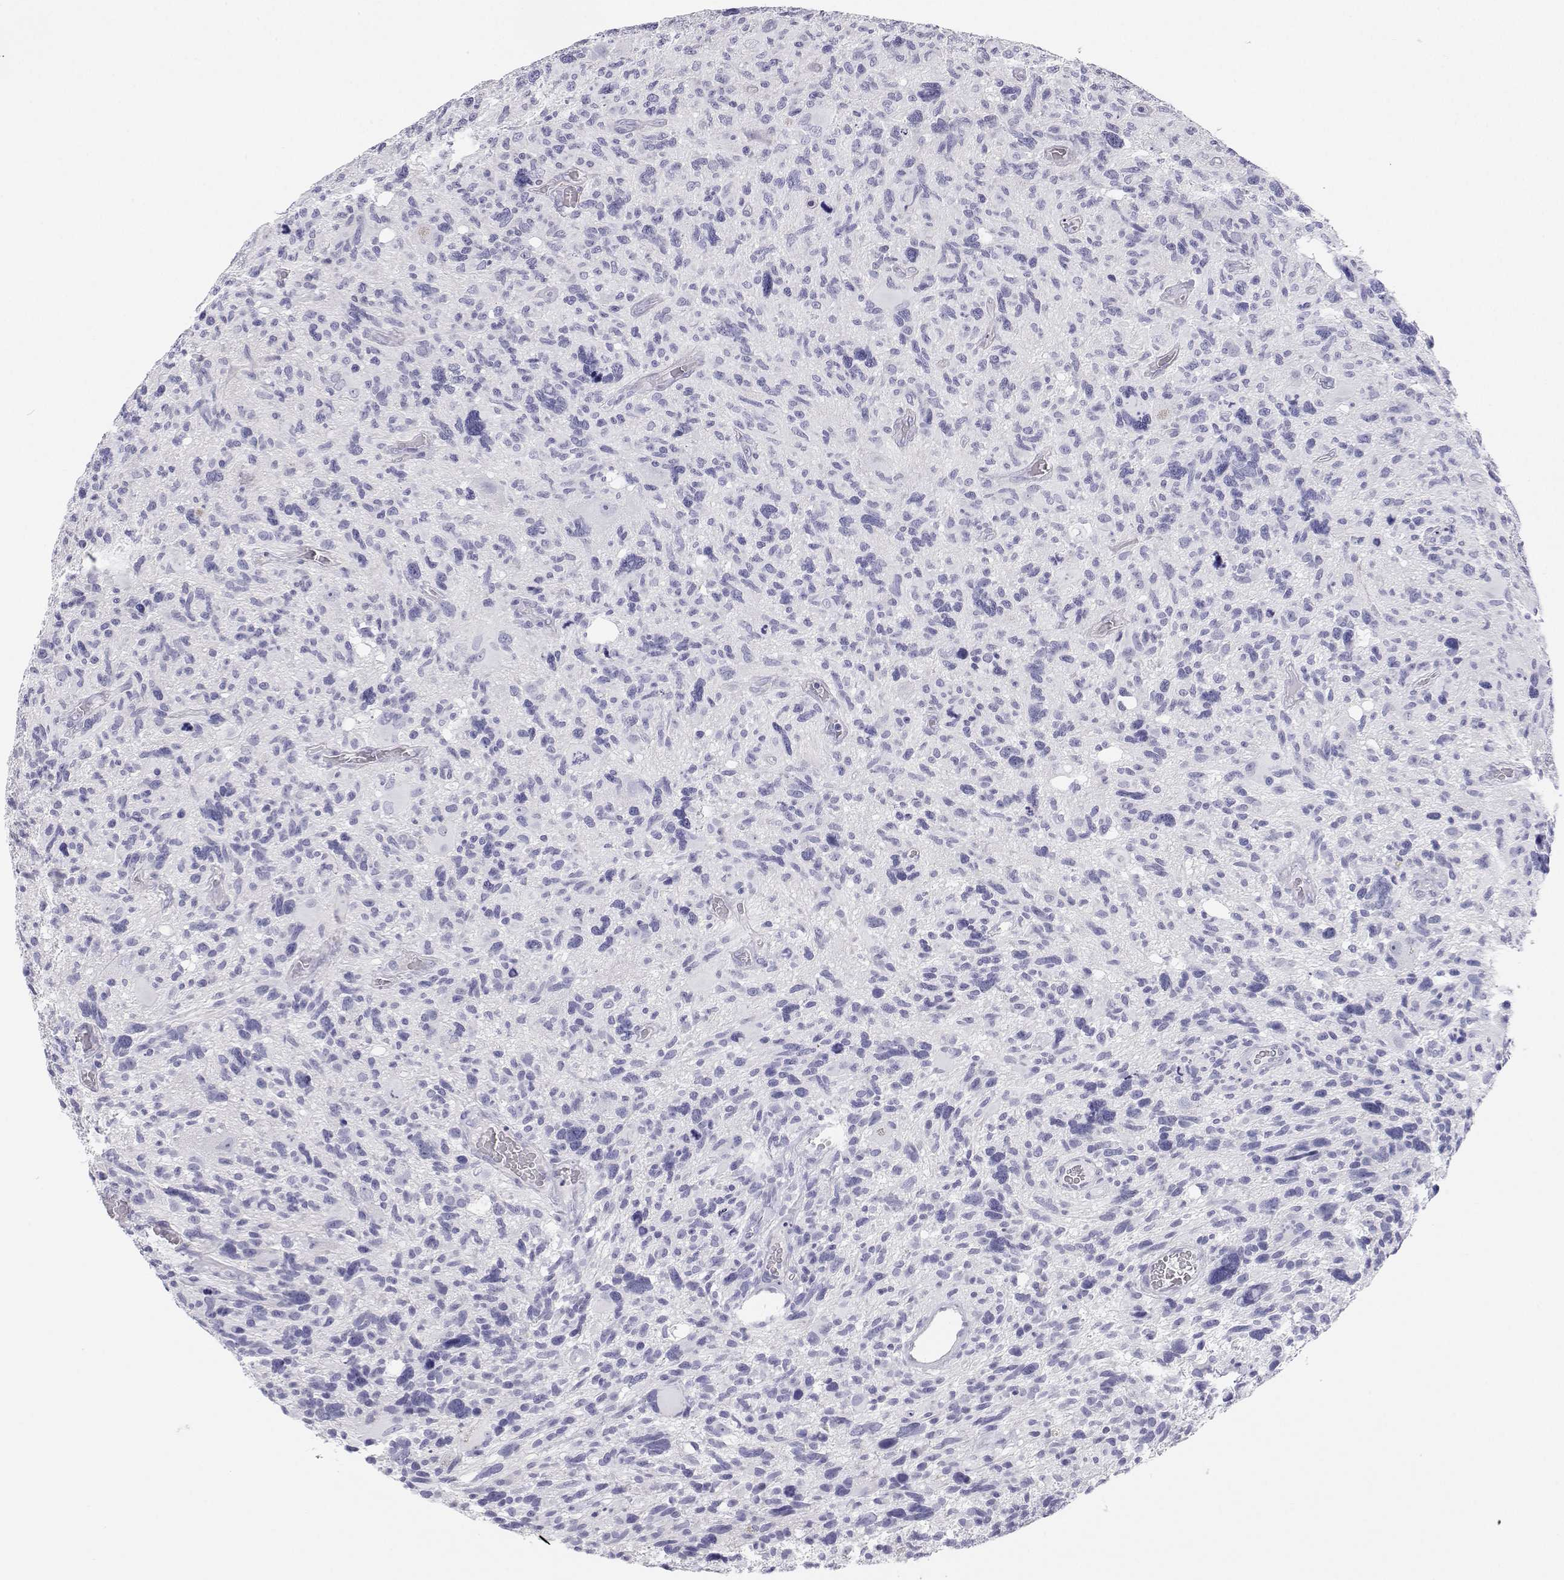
{"staining": {"intensity": "negative", "quantity": "none", "location": "none"}, "tissue": "glioma", "cell_type": "Tumor cells", "image_type": "cancer", "snomed": [{"axis": "morphology", "description": "Glioma, malignant, High grade"}, {"axis": "topography", "description": "Brain"}], "caption": "IHC of human glioma reveals no staining in tumor cells. (Brightfield microscopy of DAB immunohistochemistry at high magnification).", "gene": "BHMT", "patient": {"sex": "male", "age": 49}}